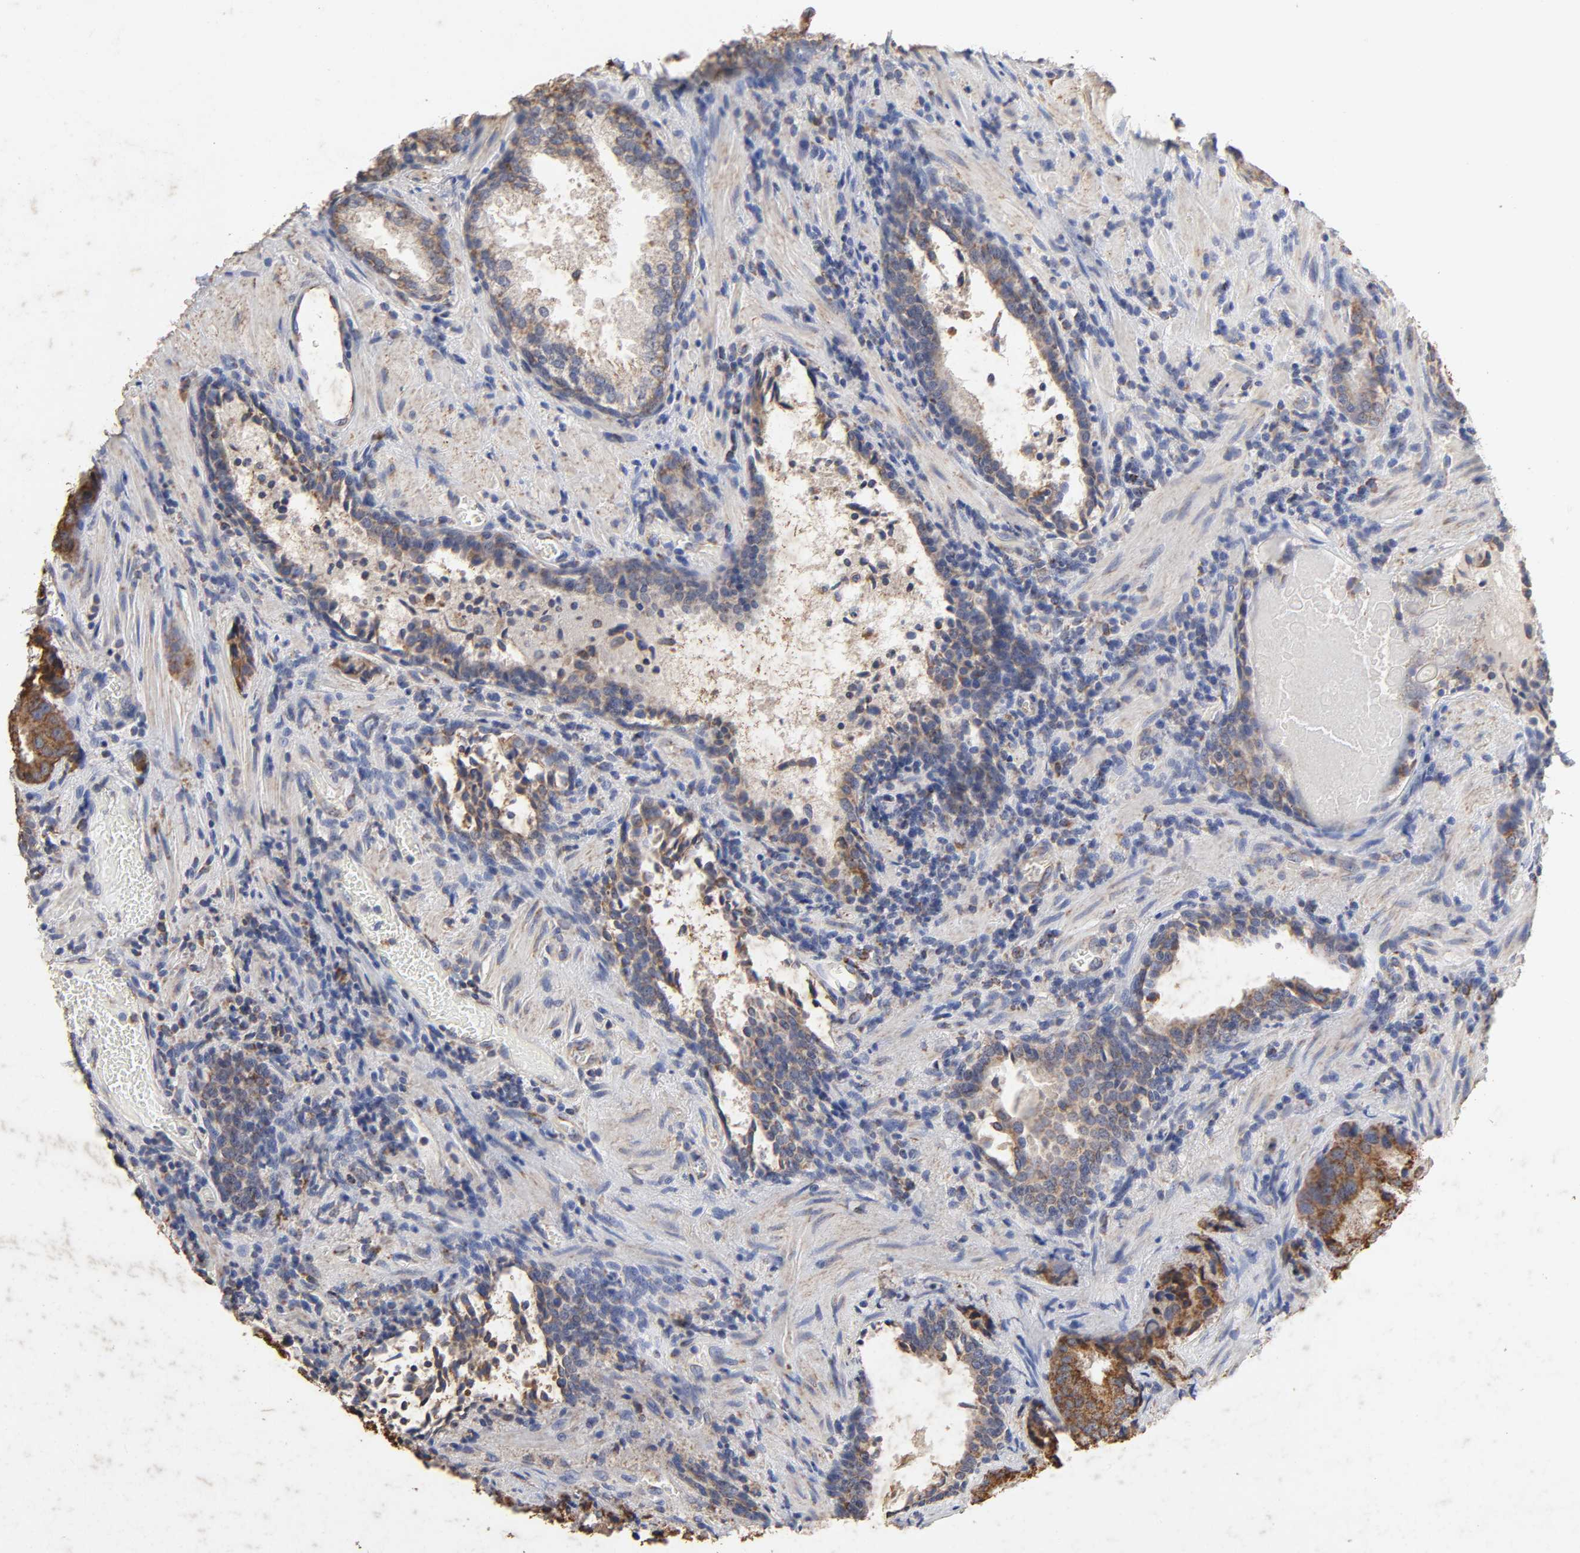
{"staining": {"intensity": "strong", "quantity": ">75%", "location": "cytoplasmic/membranous"}, "tissue": "prostate cancer", "cell_type": "Tumor cells", "image_type": "cancer", "snomed": [{"axis": "morphology", "description": "Adenocarcinoma, High grade"}, {"axis": "topography", "description": "Prostate"}], "caption": "DAB immunohistochemical staining of human adenocarcinoma (high-grade) (prostate) displays strong cytoplasmic/membranous protein positivity in about >75% of tumor cells. (brown staining indicates protein expression, while blue staining denotes nuclei).", "gene": "CYCS", "patient": {"sex": "male", "age": 58}}